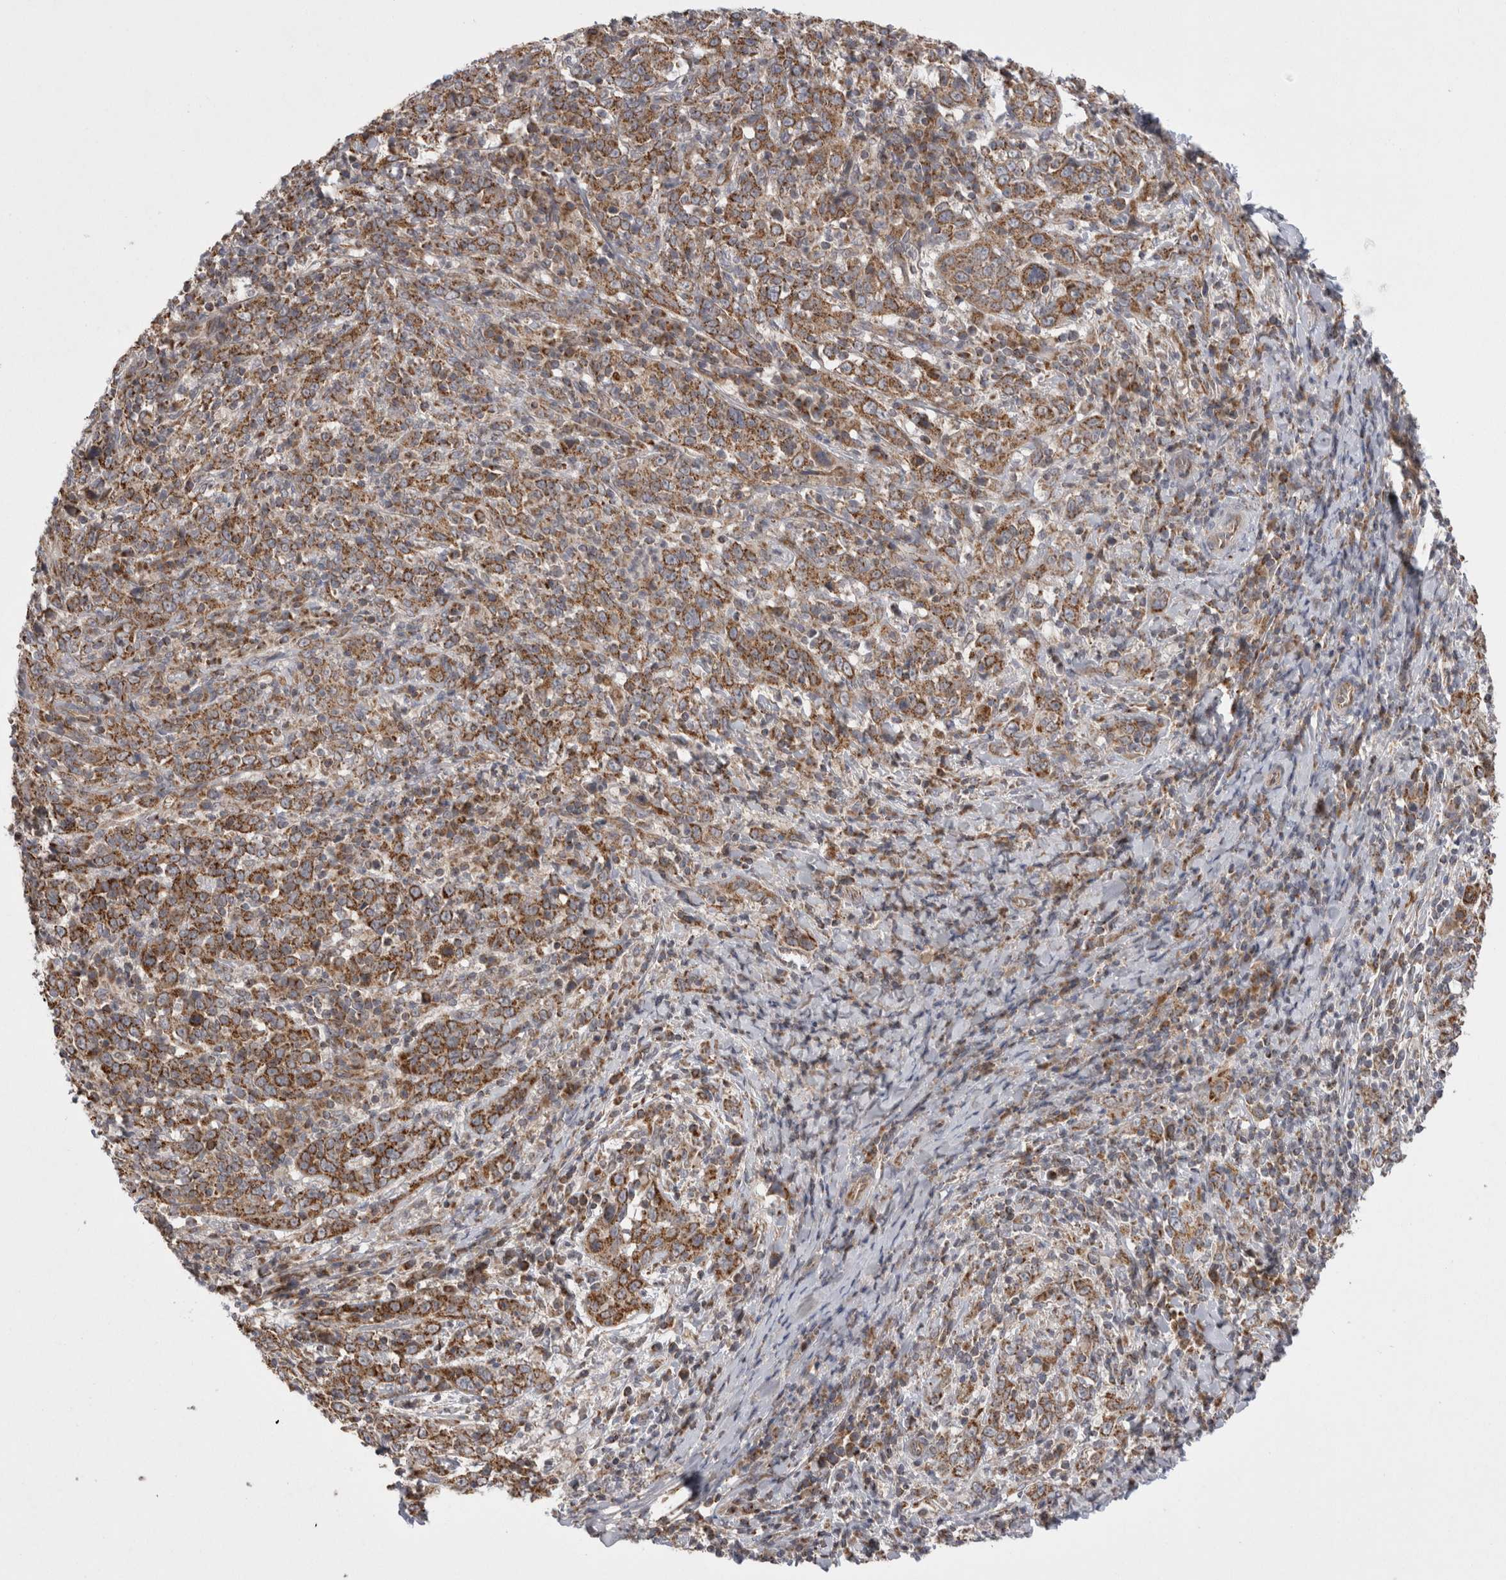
{"staining": {"intensity": "strong", "quantity": ">75%", "location": "cytoplasmic/membranous"}, "tissue": "cervical cancer", "cell_type": "Tumor cells", "image_type": "cancer", "snomed": [{"axis": "morphology", "description": "Squamous cell carcinoma, NOS"}, {"axis": "topography", "description": "Cervix"}], "caption": "Human squamous cell carcinoma (cervical) stained for a protein (brown) demonstrates strong cytoplasmic/membranous positive expression in about >75% of tumor cells.", "gene": "DARS2", "patient": {"sex": "female", "age": 46}}